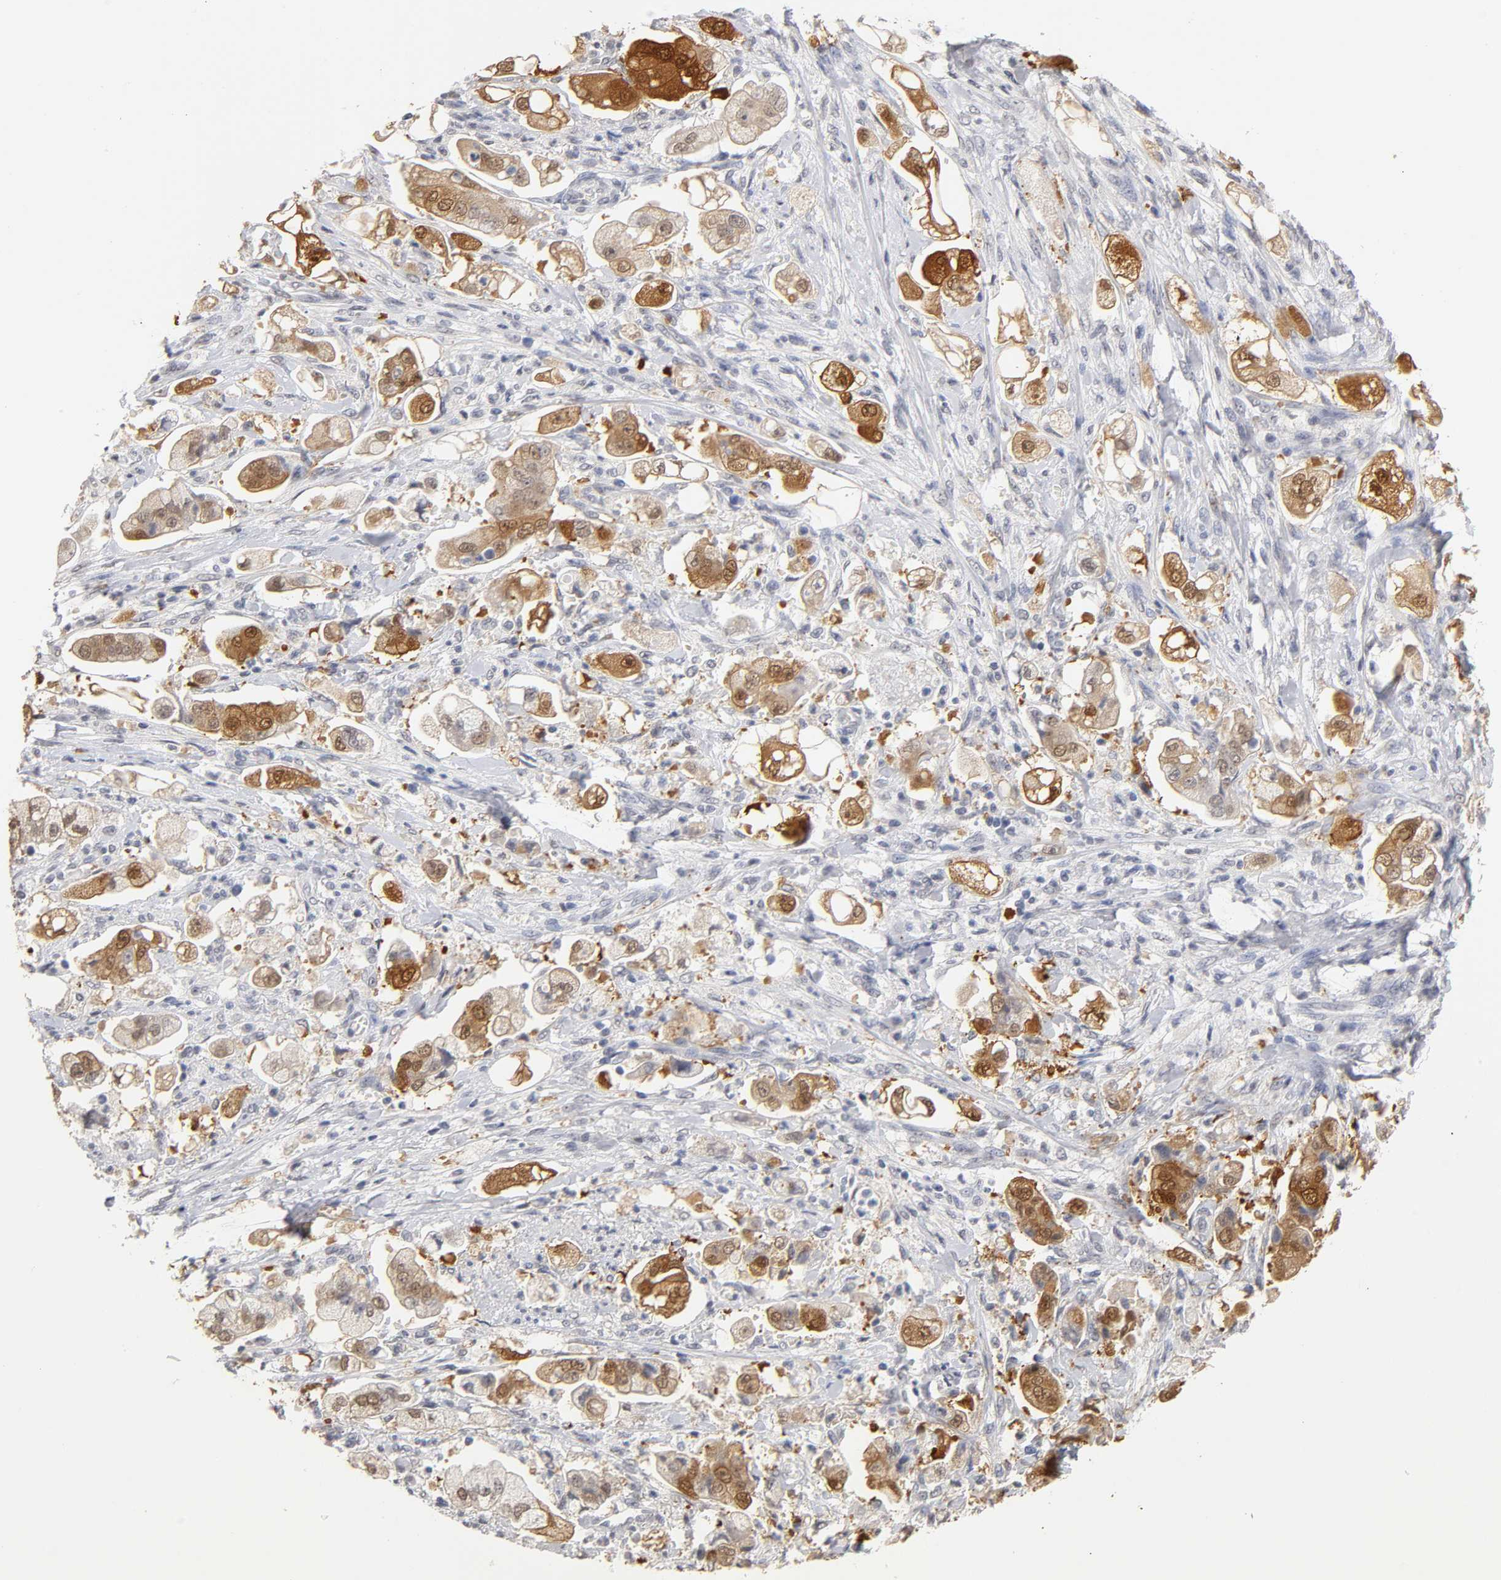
{"staining": {"intensity": "moderate", "quantity": ">75%", "location": "cytoplasmic/membranous,nuclear"}, "tissue": "stomach cancer", "cell_type": "Tumor cells", "image_type": "cancer", "snomed": [{"axis": "morphology", "description": "Adenocarcinoma, NOS"}, {"axis": "topography", "description": "Stomach"}], "caption": "IHC (DAB) staining of stomach cancer reveals moderate cytoplasmic/membranous and nuclear protein expression in about >75% of tumor cells.", "gene": "CRABP2", "patient": {"sex": "male", "age": 62}}